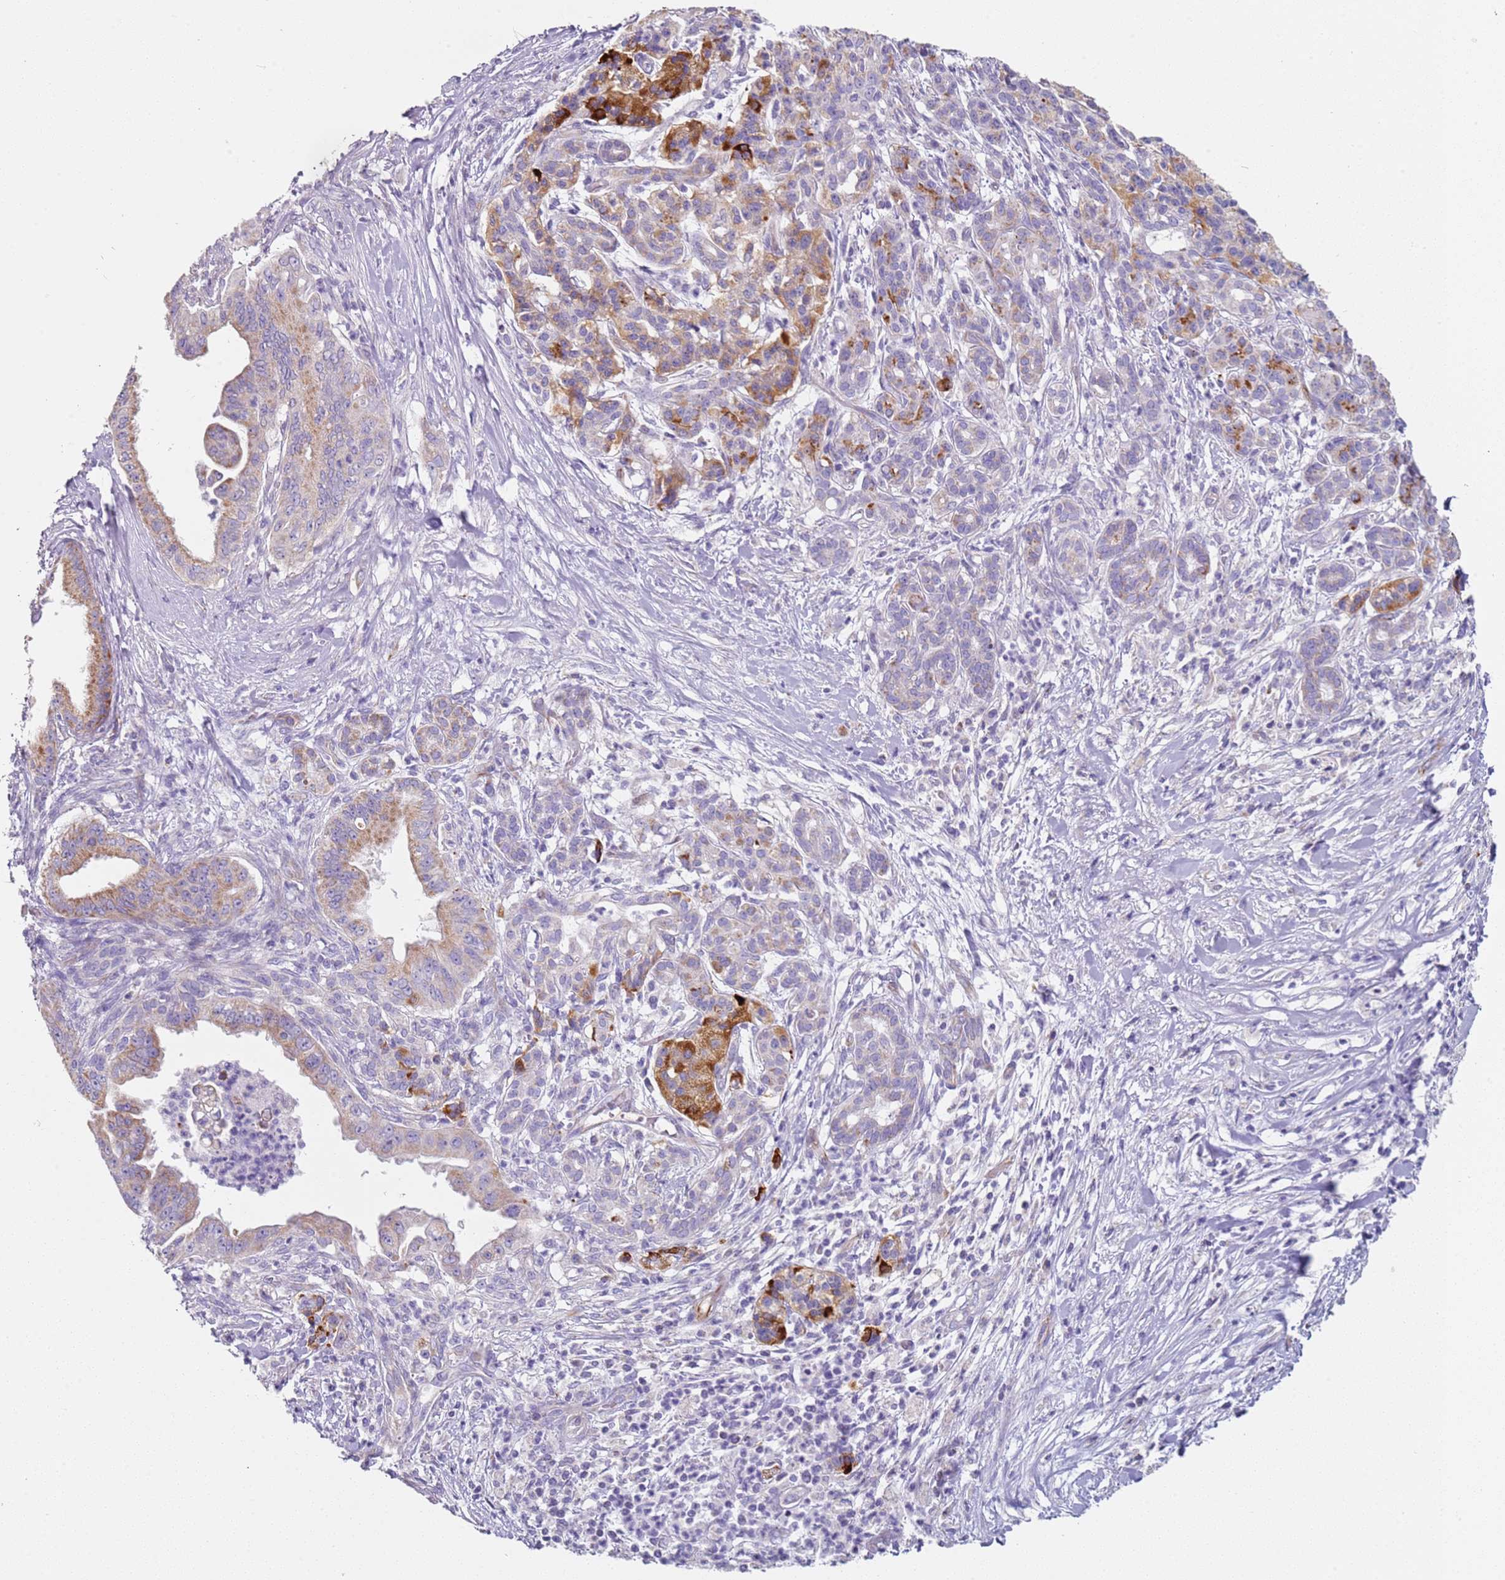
{"staining": {"intensity": "moderate", "quantity": ">75%", "location": "cytoplasmic/membranous"}, "tissue": "pancreatic cancer", "cell_type": "Tumor cells", "image_type": "cancer", "snomed": [{"axis": "morphology", "description": "Adenocarcinoma, NOS"}, {"axis": "topography", "description": "Pancreas"}], "caption": "Adenocarcinoma (pancreatic) stained with a brown dye displays moderate cytoplasmic/membranous positive expression in approximately >75% of tumor cells.", "gene": "ALS2", "patient": {"sex": "male", "age": 58}}